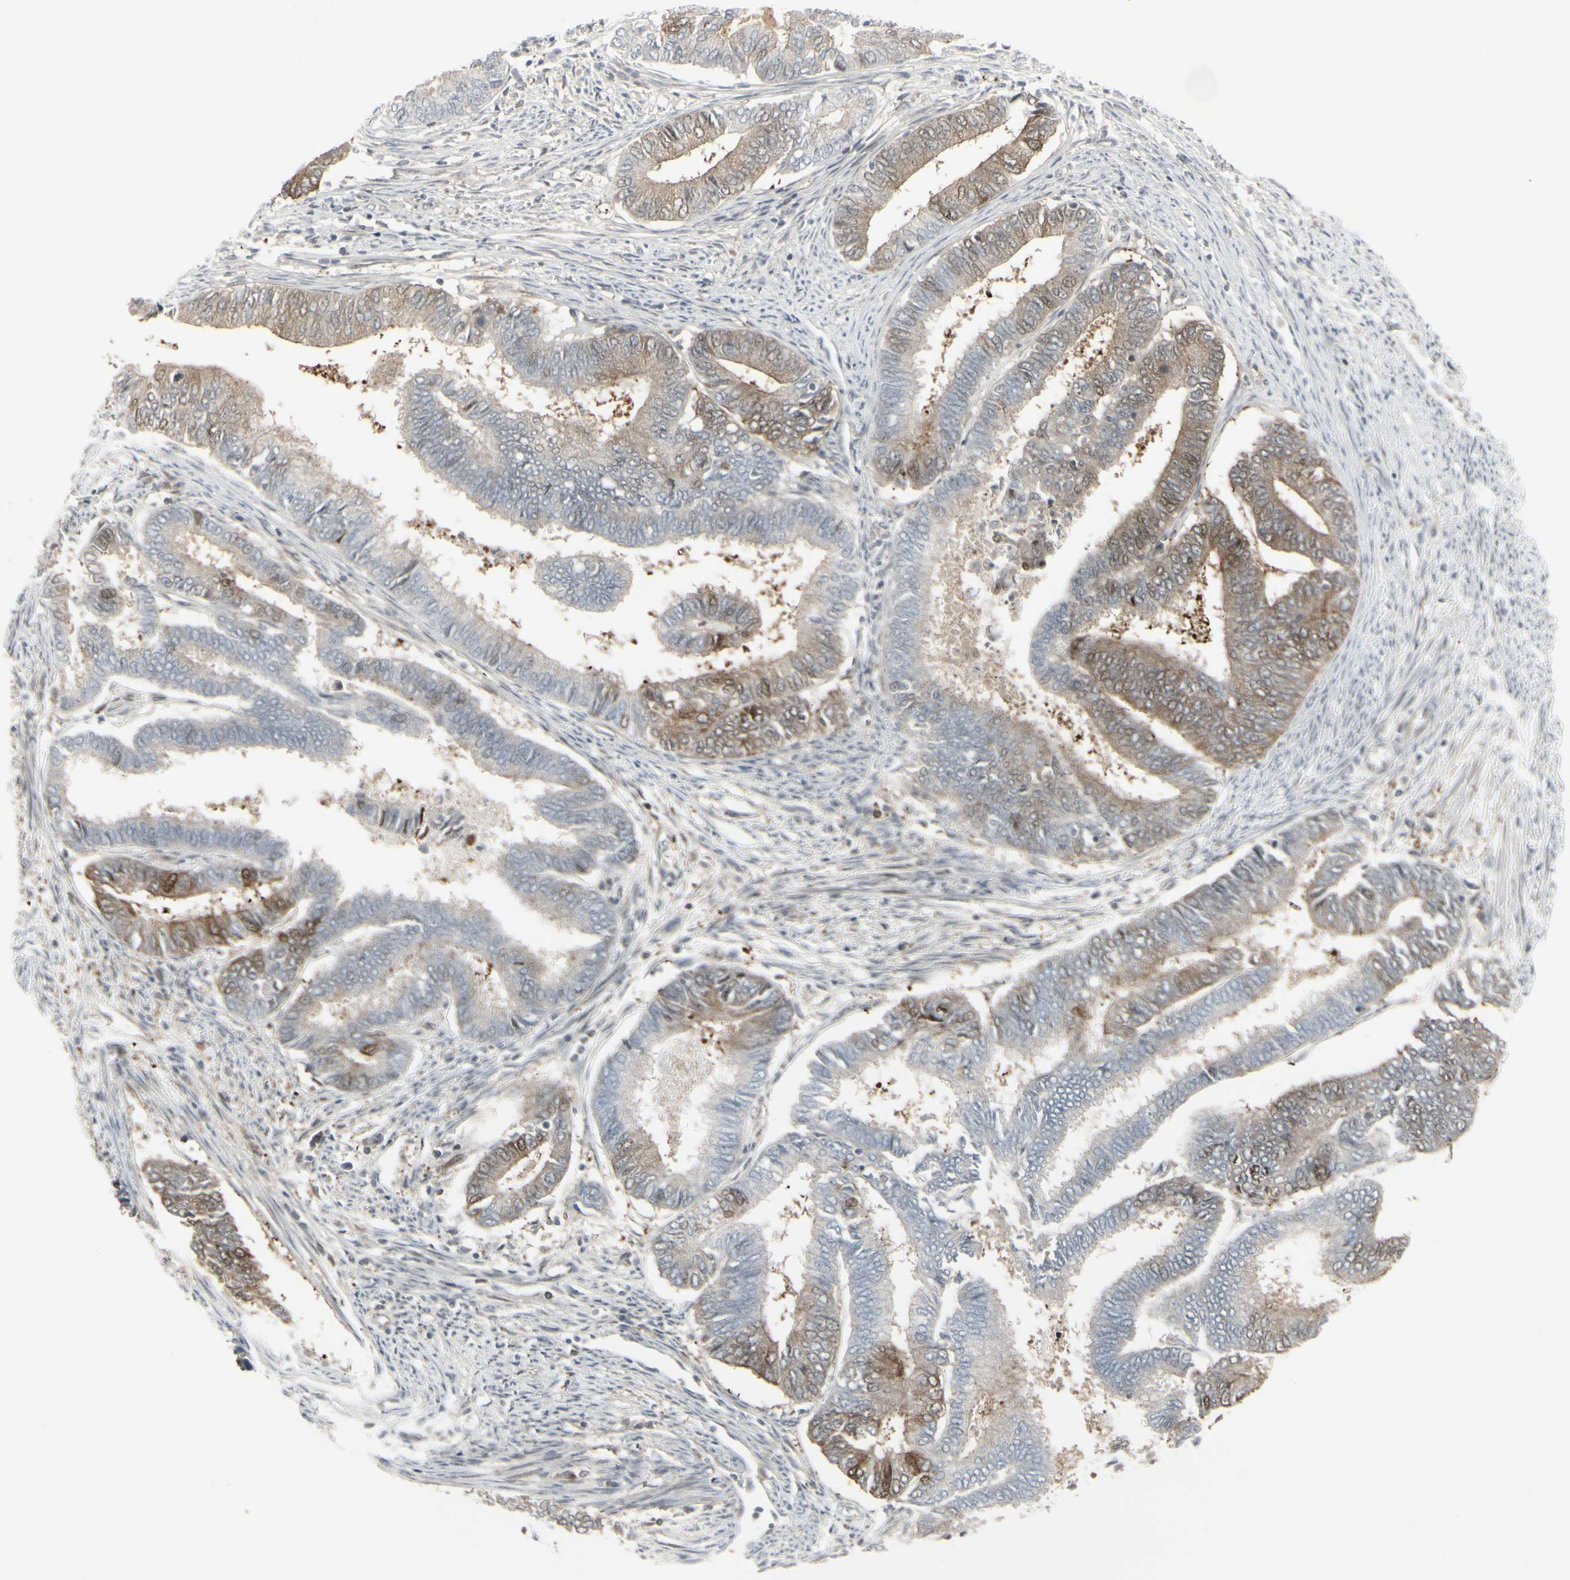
{"staining": {"intensity": "moderate", "quantity": "<25%", "location": "cytoplasmic/membranous"}, "tissue": "endometrial cancer", "cell_type": "Tumor cells", "image_type": "cancer", "snomed": [{"axis": "morphology", "description": "Adenocarcinoma, NOS"}, {"axis": "topography", "description": "Endometrium"}], "caption": "High-power microscopy captured an immunohistochemistry (IHC) histopathology image of endometrial cancer, revealing moderate cytoplasmic/membranous staining in about <25% of tumor cells. The staining was performed using DAB (3,3'-diaminobenzidine), with brown indicating positive protein expression. Nuclei are stained blue with hematoxylin.", "gene": "IGFBP6", "patient": {"sex": "female", "age": 86}}